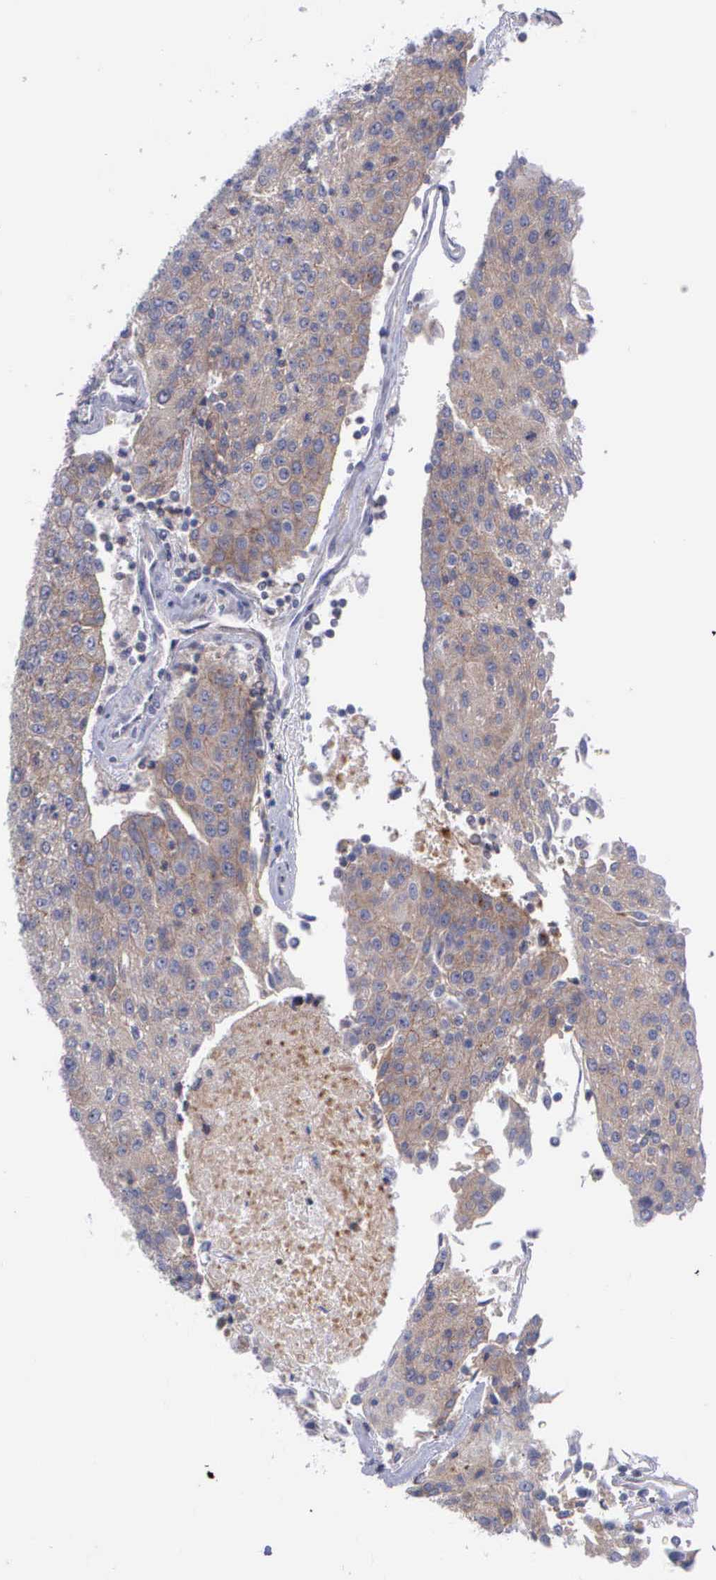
{"staining": {"intensity": "weak", "quantity": "25%-75%", "location": "cytoplasmic/membranous"}, "tissue": "urothelial cancer", "cell_type": "Tumor cells", "image_type": "cancer", "snomed": [{"axis": "morphology", "description": "Urothelial carcinoma, High grade"}, {"axis": "topography", "description": "Urinary bladder"}], "caption": "Protein expression analysis of urothelial cancer displays weak cytoplasmic/membranous positivity in approximately 25%-75% of tumor cells. The protein is shown in brown color, while the nuclei are stained blue.", "gene": "MICAL3", "patient": {"sex": "female", "age": 85}}